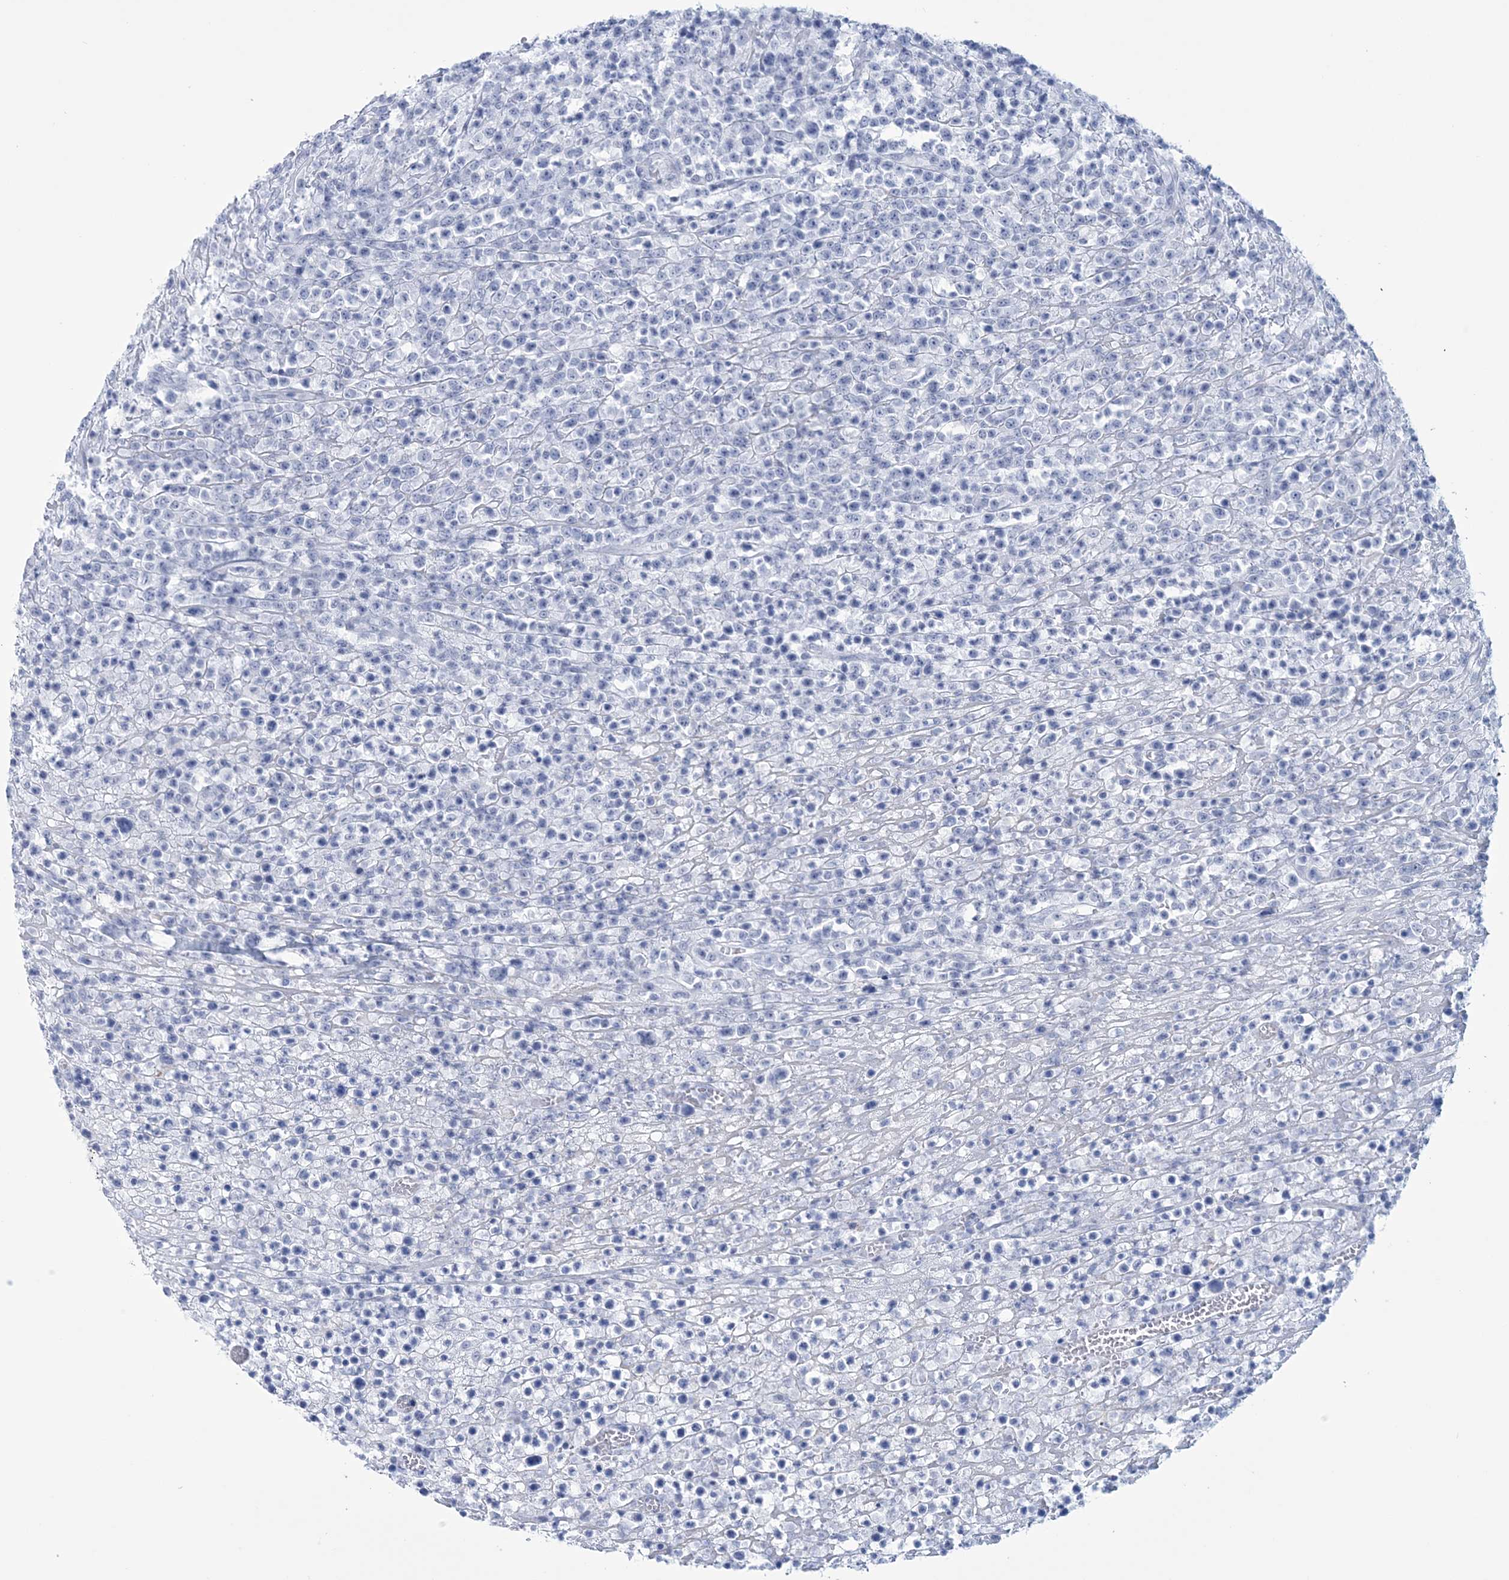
{"staining": {"intensity": "negative", "quantity": "none", "location": "none"}, "tissue": "lymphoma", "cell_type": "Tumor cells", "image_type": "cancer", "snomed": [{"axis": "morphology", "description": "Malignant lymphoma, non-Hodgkin's type, High grade"}, {"axis": "topography", "description": "Colon"}], "caption": "Histopathology image shows no protein expression in tumor cells of malignant lymphoma, non-Hodgkin's type (high-grade) tissue.", "gene": "DPCD", "patient": {"sex": "female", "age": 53}}